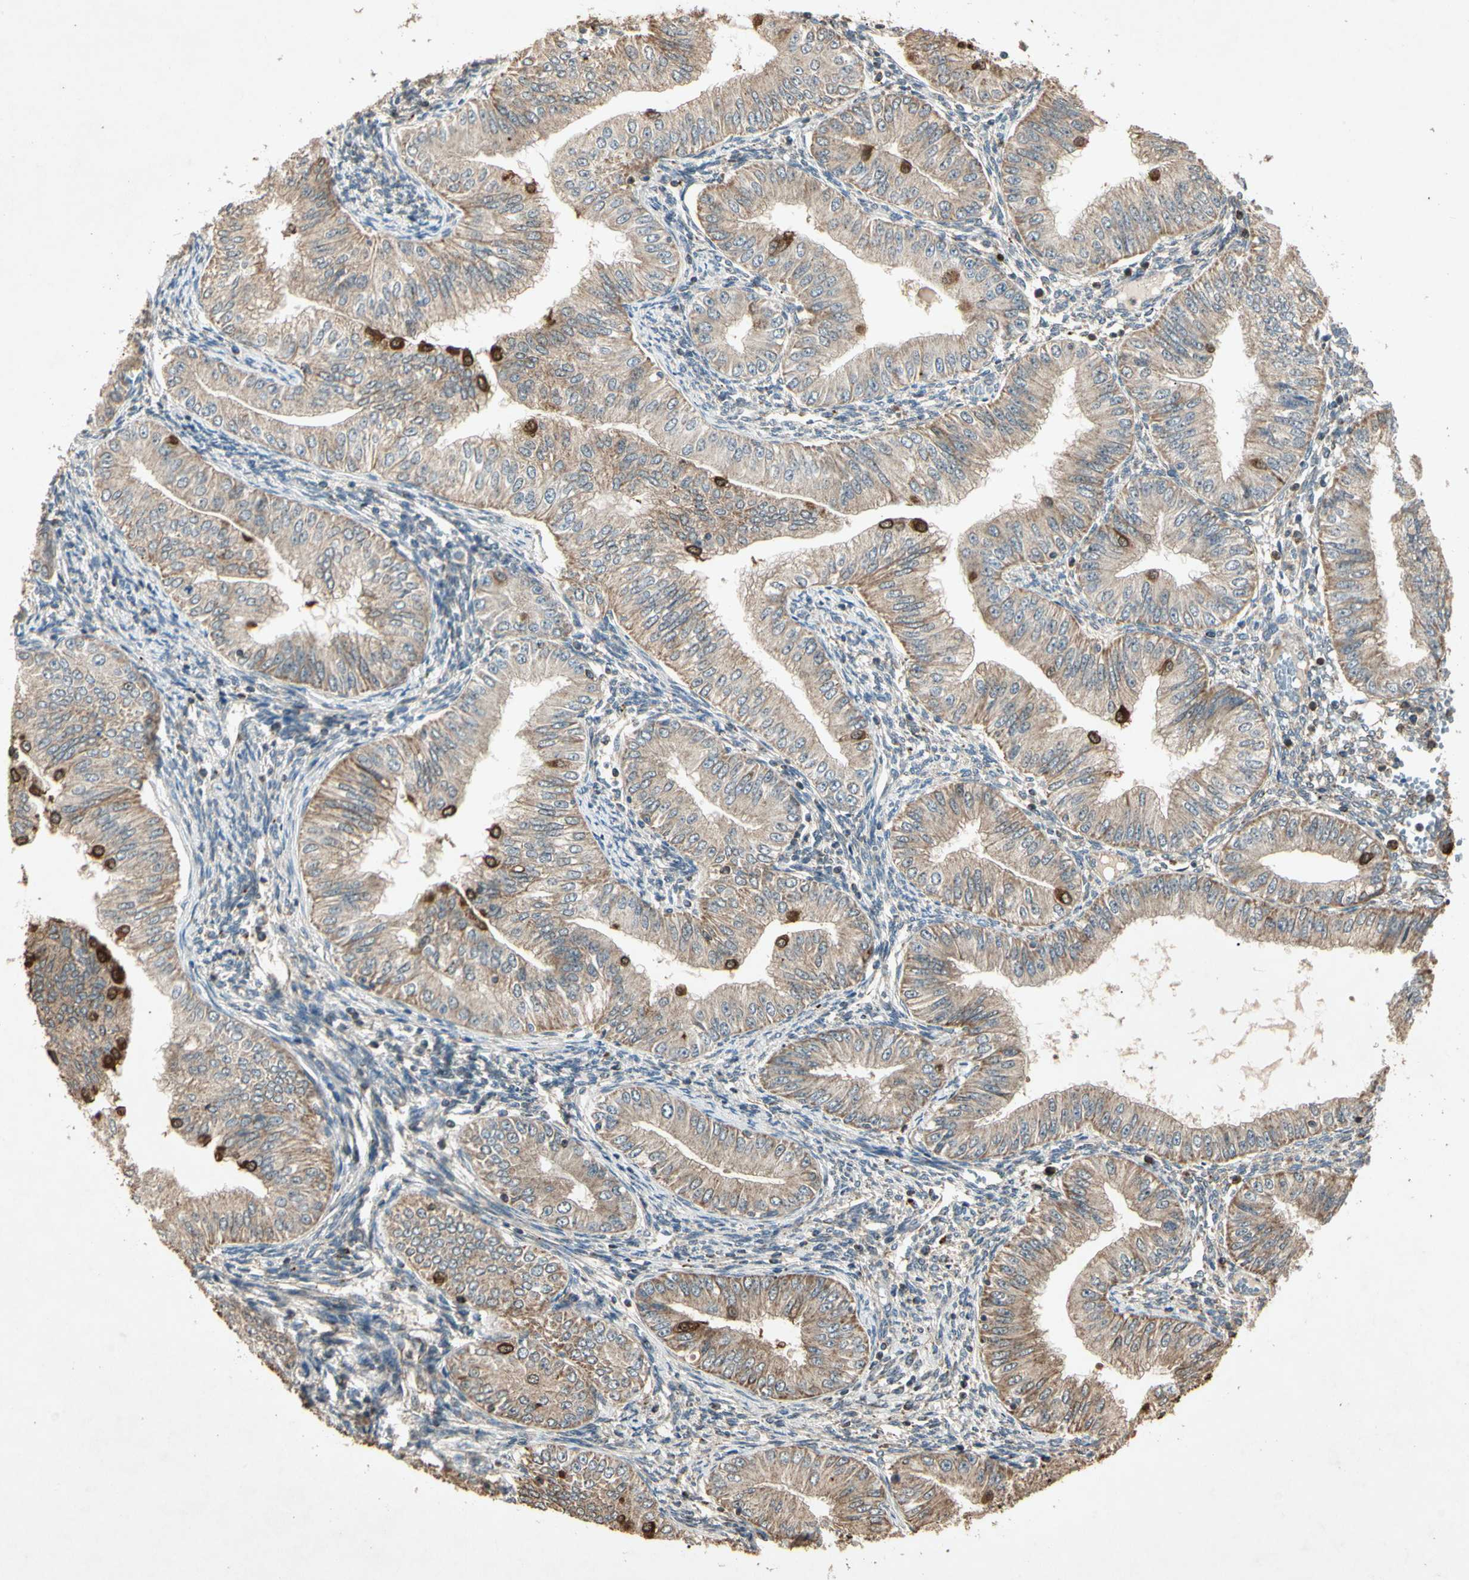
{"staining": {"intensity": "moderate", "quantity": "<25%", "location": "cytoplasmic/membranous,nuclear"}, "tissue": "endometrial cancer", "cell_type": "Tumor cells", "image_type": "cancer", "snomed": [{"axis": "morphology", "description": "Normal tissue, NOS"}, {"axis": "morphology", "description": "Adenocarcinoma, NOS"}, {"axis": "topography", "description": "Endometrium"}], "caption": "Immunohistochemistry (IHC) of human endometrial adenocarcinoma shows low levels of moderate cytoplasmic/membranous and nuclear expression in approximately <25% of tumor cells.", "gene": "PRDX5", "patient": {"sex": "female", "age": 53}}